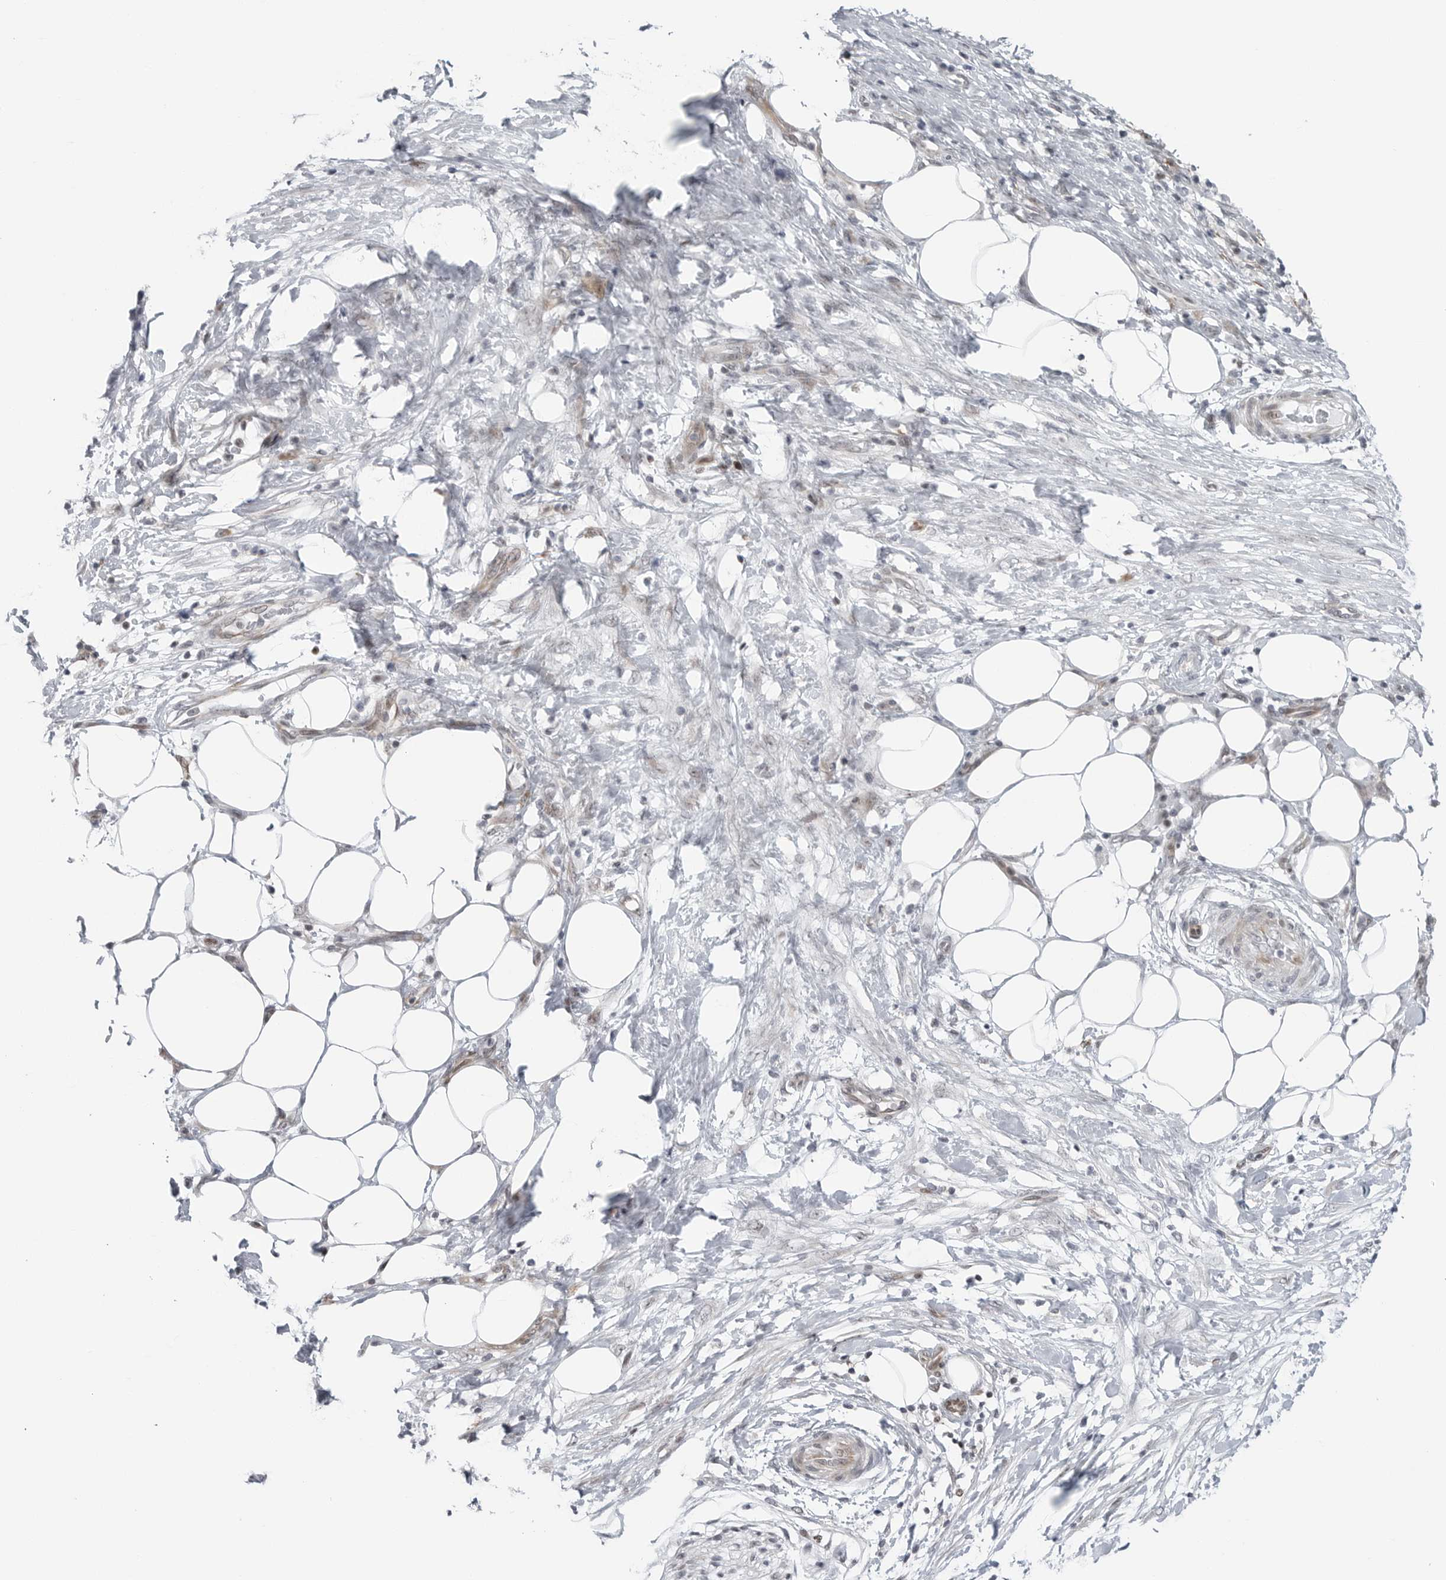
{"staining": {"intensity": "weak", "quantity": "<25%", "location": "nuclear"}, "tissue": "pancreatic cancer", "cell_type": "Tumor cells", "image_type": "cancer", "snomed": [{"axis": "morphology", "description": "Adenocarcinoma, NOS"}, {"axis": "topography", "description": "Pancreas"}], "caption": "Immunohistochemistry (IHC) micrograph of pancreatic cancer (adenocarcinoma) stained for a protein (brown), which reveals no expression in tumor cells. Brightfield microscopy of immunohistochemistry (IHC) stained with DAB (brown) and hematoxylin (blue), captured at high magnification.", "gene": "FAM135B", "patient": {"sex": "female", "age": 78}}